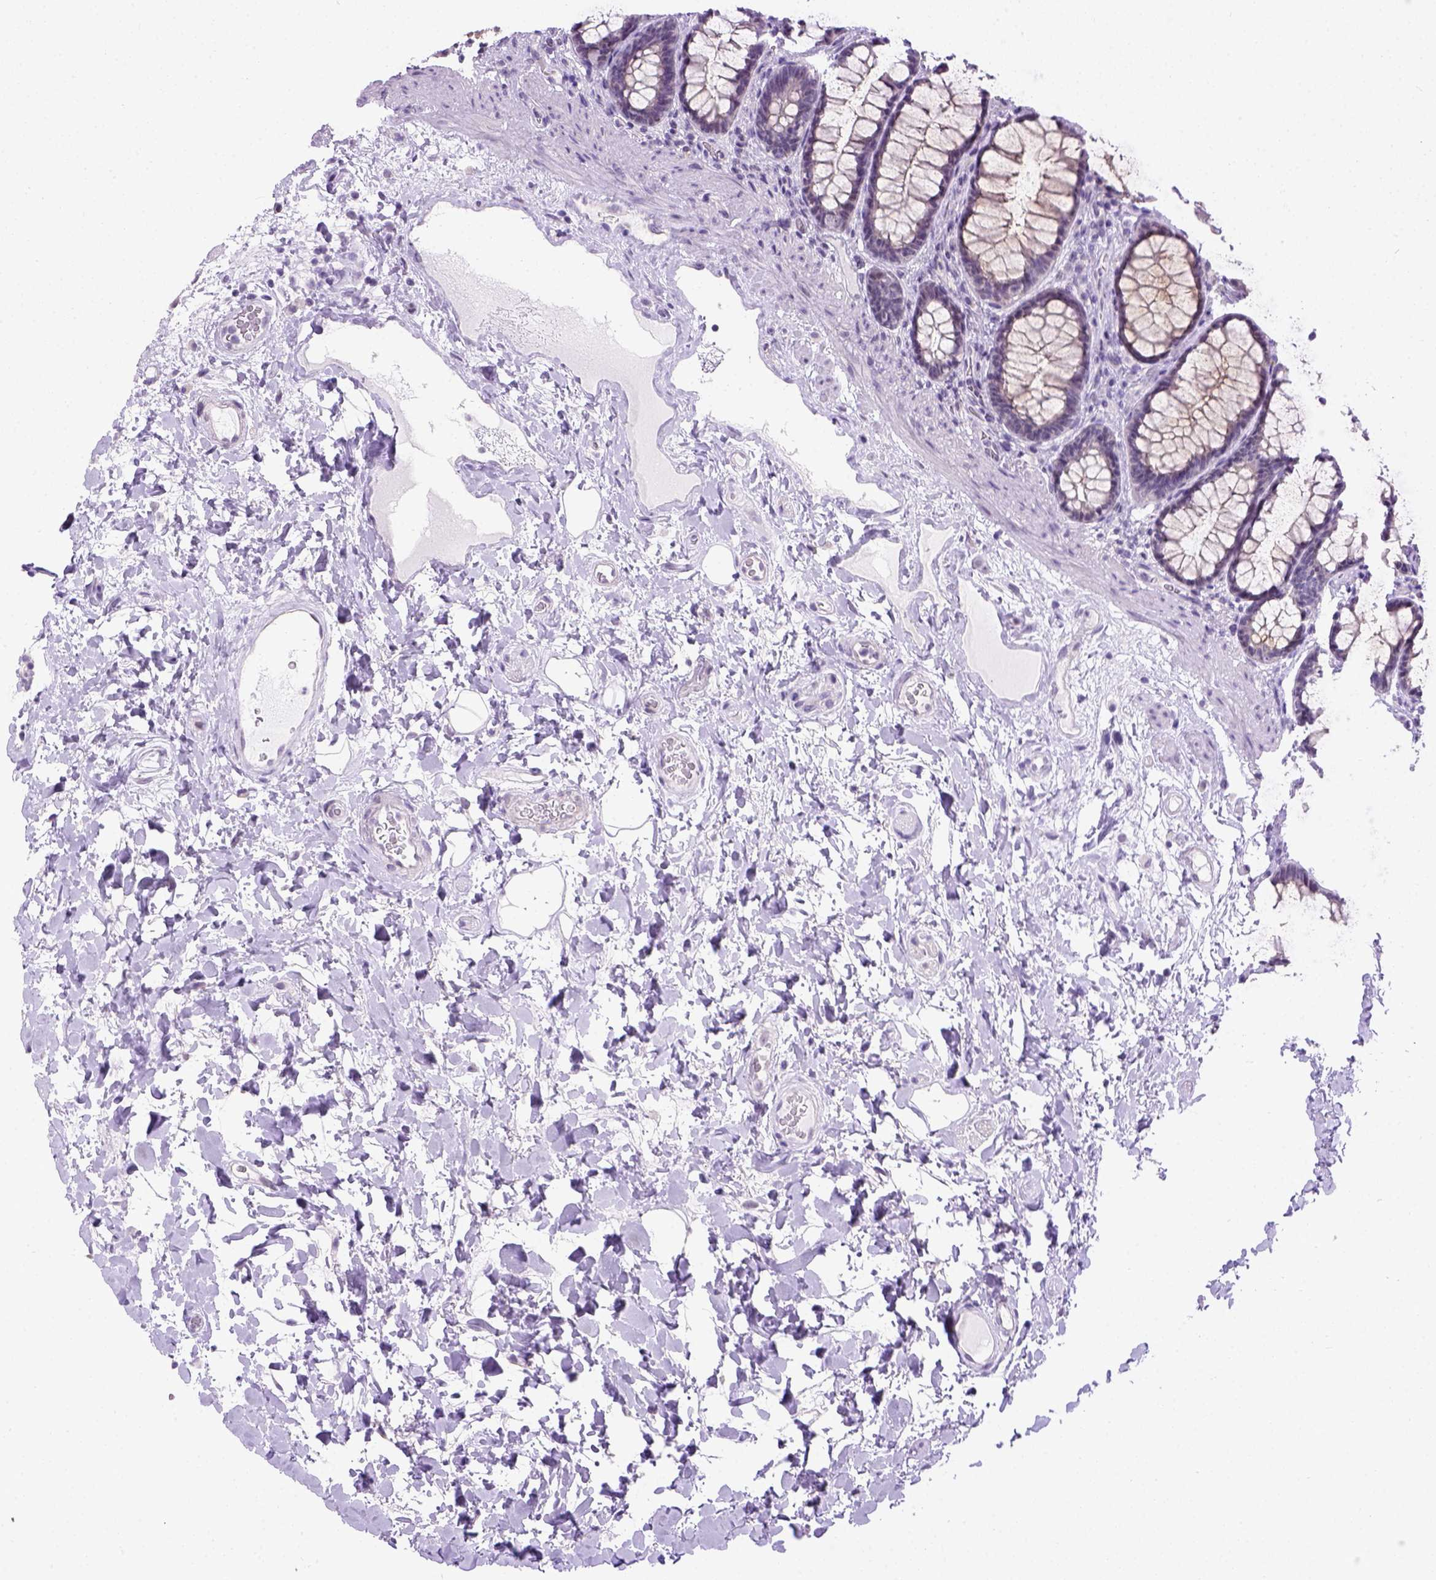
{"staining": {"intensity": "weak", "quantity": "25%-75%", "location": "cytoplasmic/membranous"}, "tissue": "rectum", "cell_type": "Glandular cells", "image_type": "normal", "snomed": [{"axis": "morphology", "description": "Normal tissue, NOS"}, {"axis": "topography", "description": "Rectum"}], "caption": "IHC micrograph of benign rectum: human rectum stained using IHC displays low levels of weak protein expression localized specifically in the cytoplasmic/membranous of glandular cells, appearing as a cytoplasmic/membranous brown color.", "gene": "FAM184B", "patient": {"sex": "male", "age": 72}}